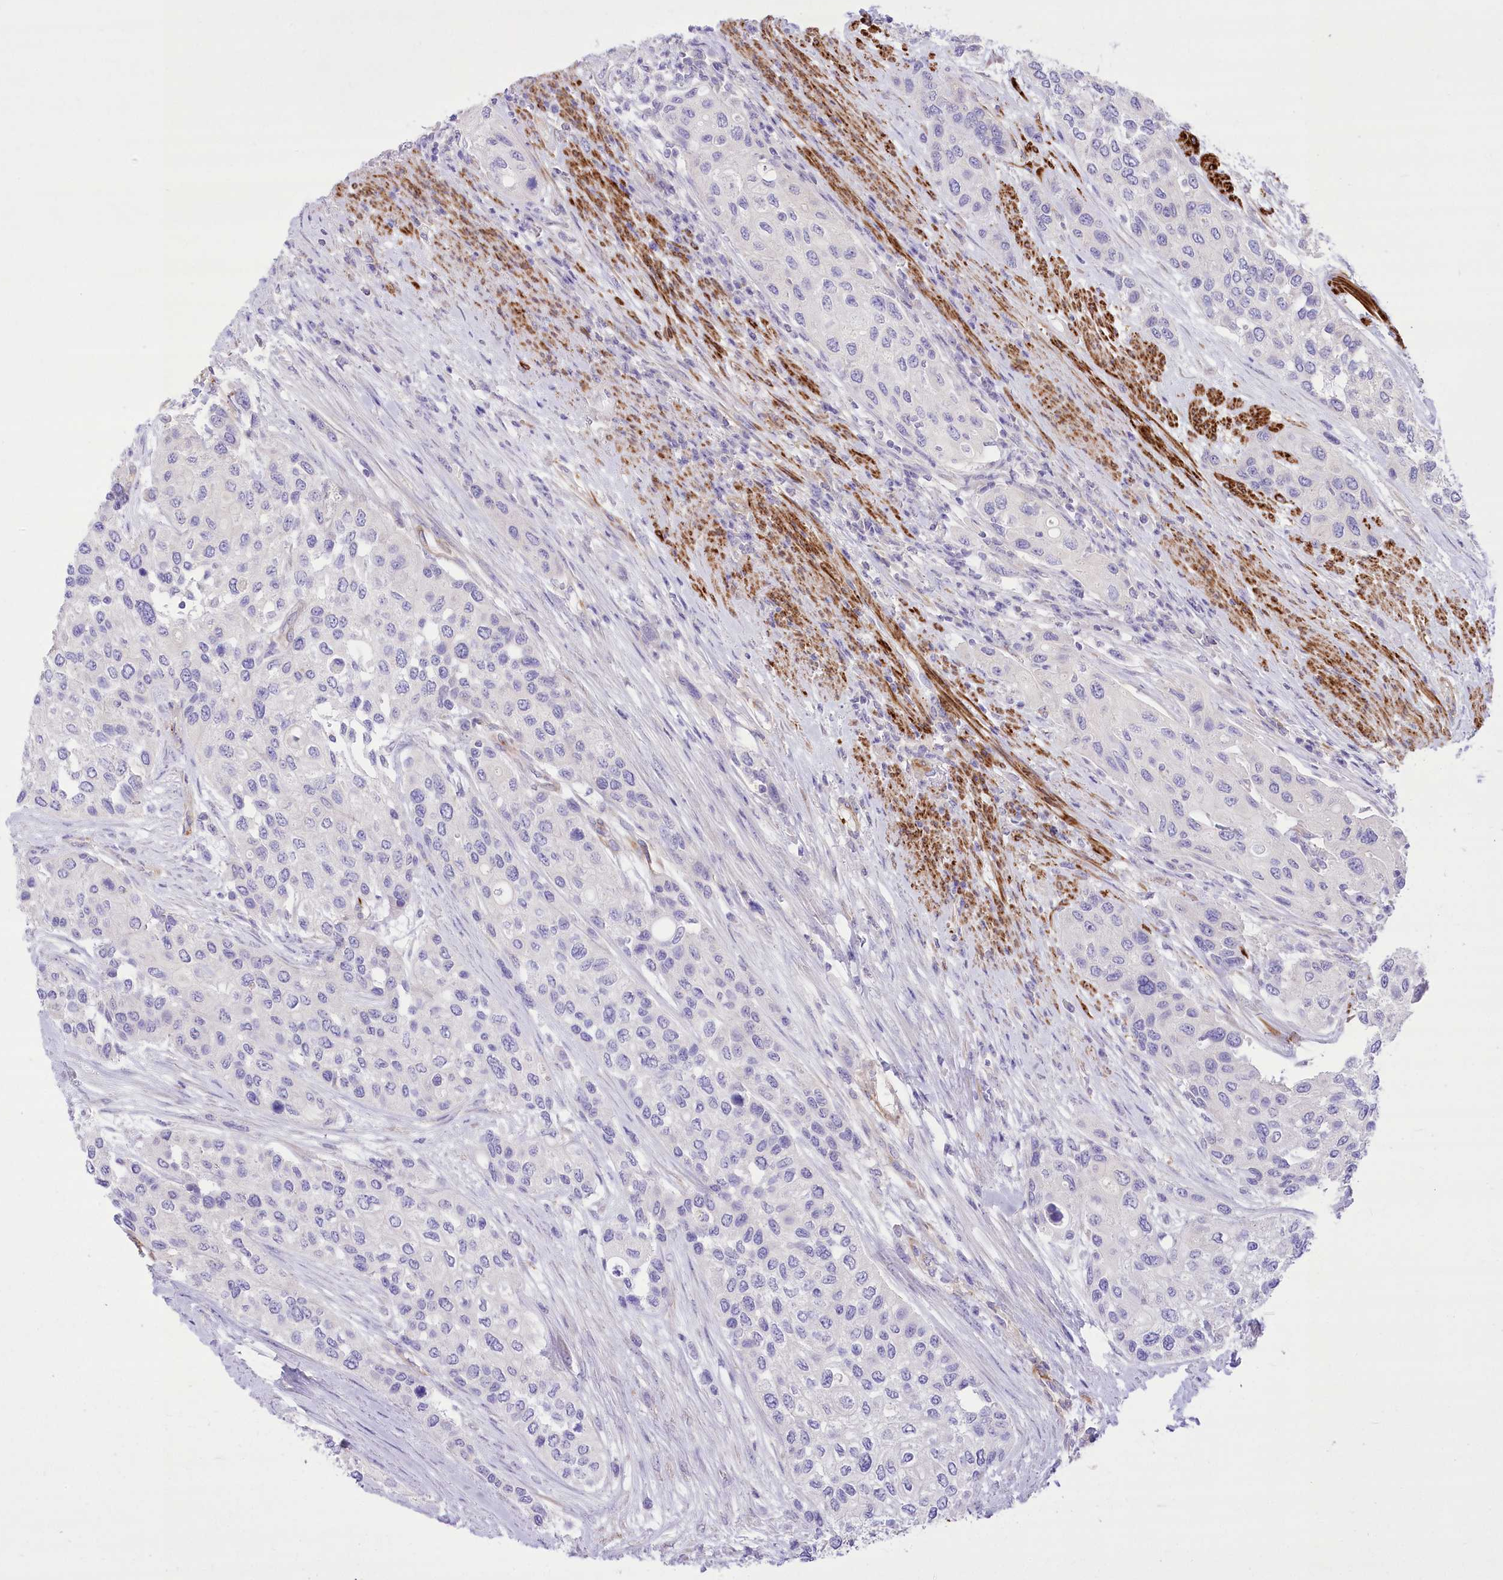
{"staining": {"intensity": "negative", "quantity": "none", "location": "none"}, "tissue": "urothelial cancer", "cell_type": "Tumor cells", "image_type": "cancer", "snomed": [{"axis": "morphology", "description": "Normal tissue, NOS"}, {"axis": "morphology", "description": "Urothelial carcinoma, High grade"}, {"axis": "topography", "description": "Vascular tissue"}, {"axis": "topography", "description": "Urinary bladder"}], "caption": "Immunohistochemistry (IHC) photomicrograph of high-grade urothelial carcinoma stained for a protein (brown), which shows no expression in tumor cells.", "gene": "ANGPTL3", "patient": {"sex": "female", "age": 56}}